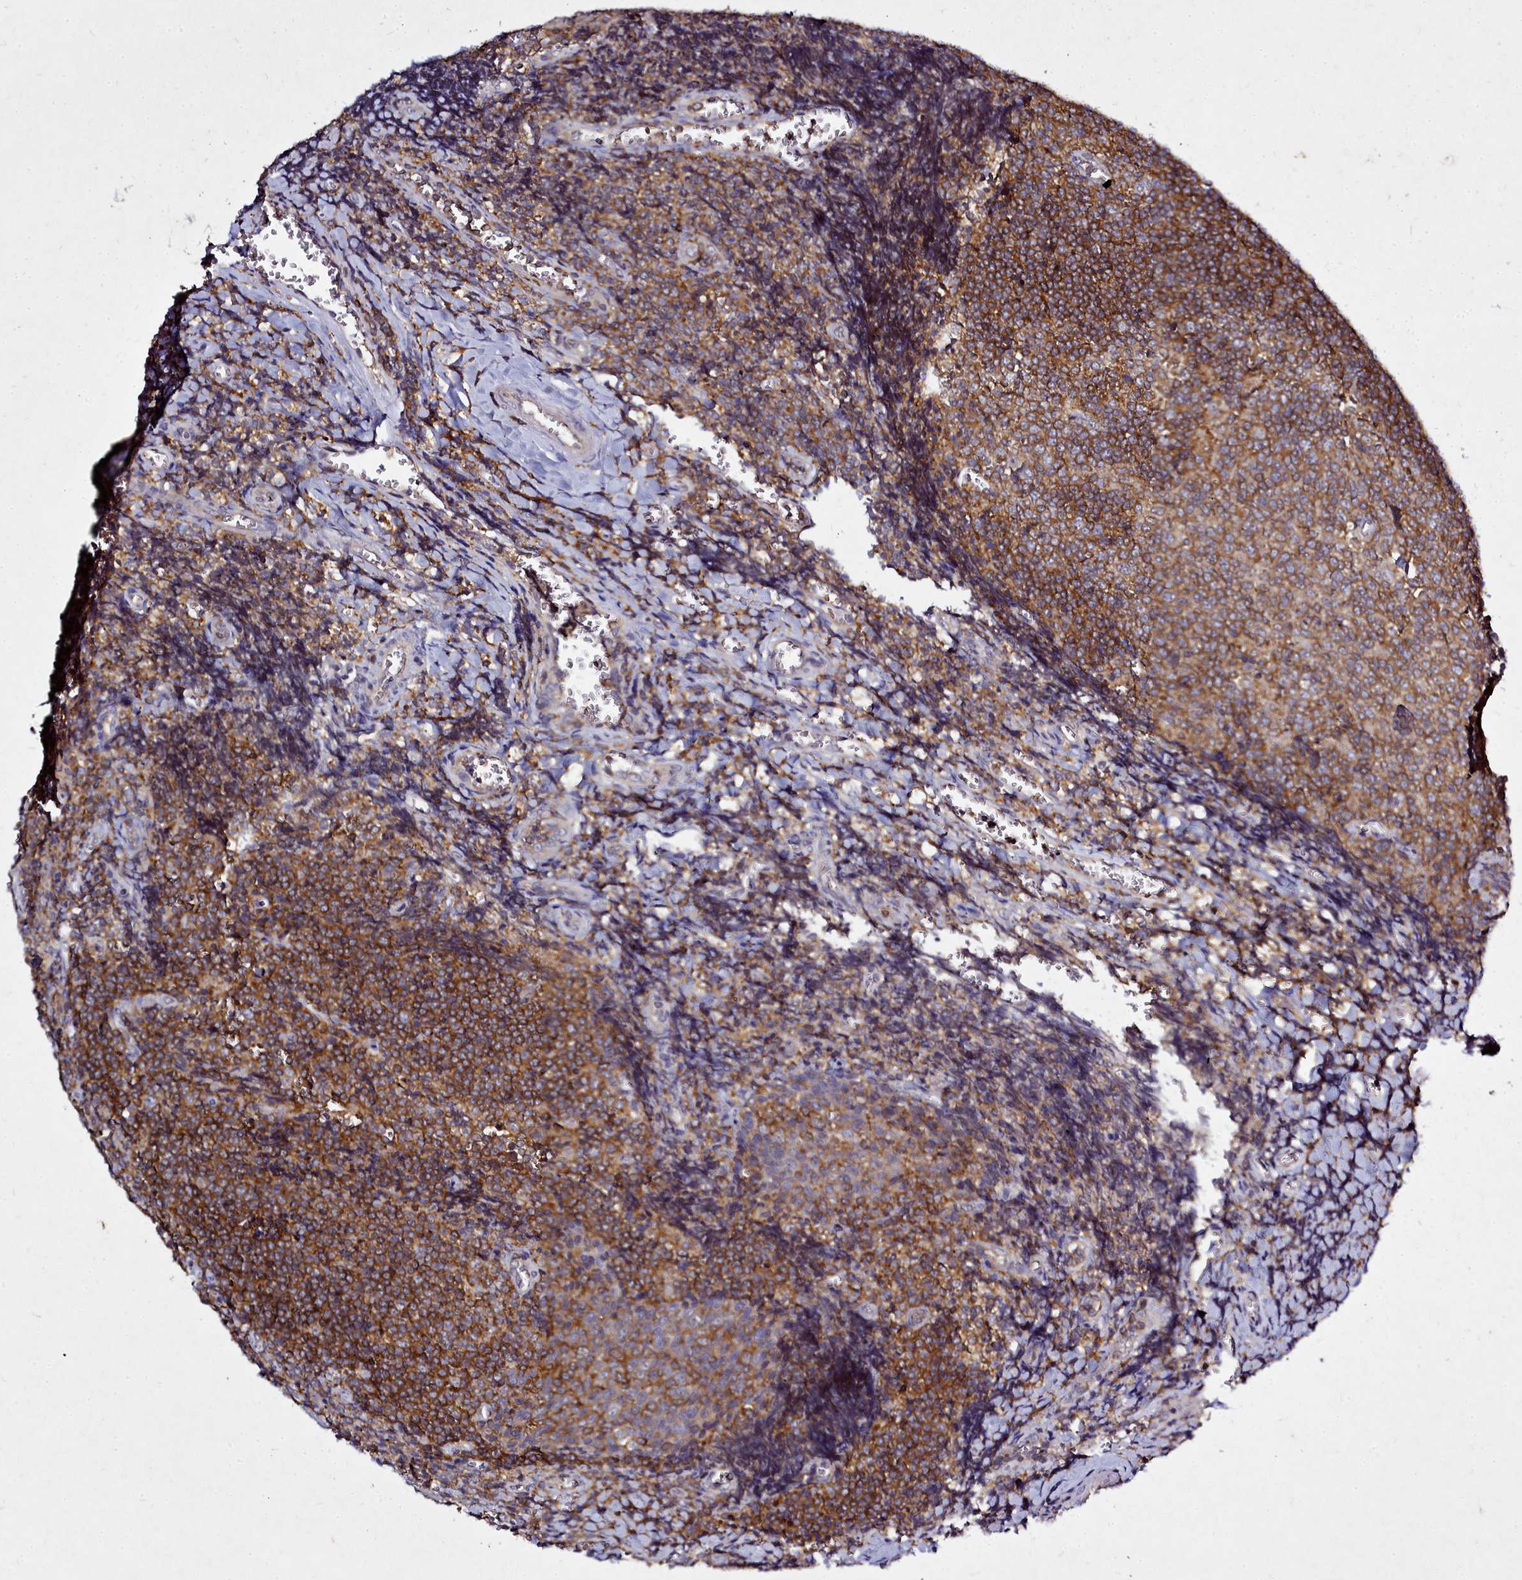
{"staining": {"intensity": "moderate", "quantity": ">75%", "location": "cytoplasmic/membranous"}, "tissue": "tonsil", "cell_type": "Germinal center cells", "image_type": "normal", "snomed": [{"axis": "morphology", "description": "Normal tissue, NOS"}, {"axis": "topography", "description": "Tonsil"}], "caption": "Immunohistochemistry (IHC) micrograph of benign tonsil: tonsil stained using immunohistochemistry (IHC) demonstrates medium levels of moderate protein expression localized specifically in the cytoplasmic/membranous of germinal center cells, appearing as a cytoplasmic/membranous brown color.", "gene": "NCKAP1L", "patient": {"sex": "male", "age": 27}}